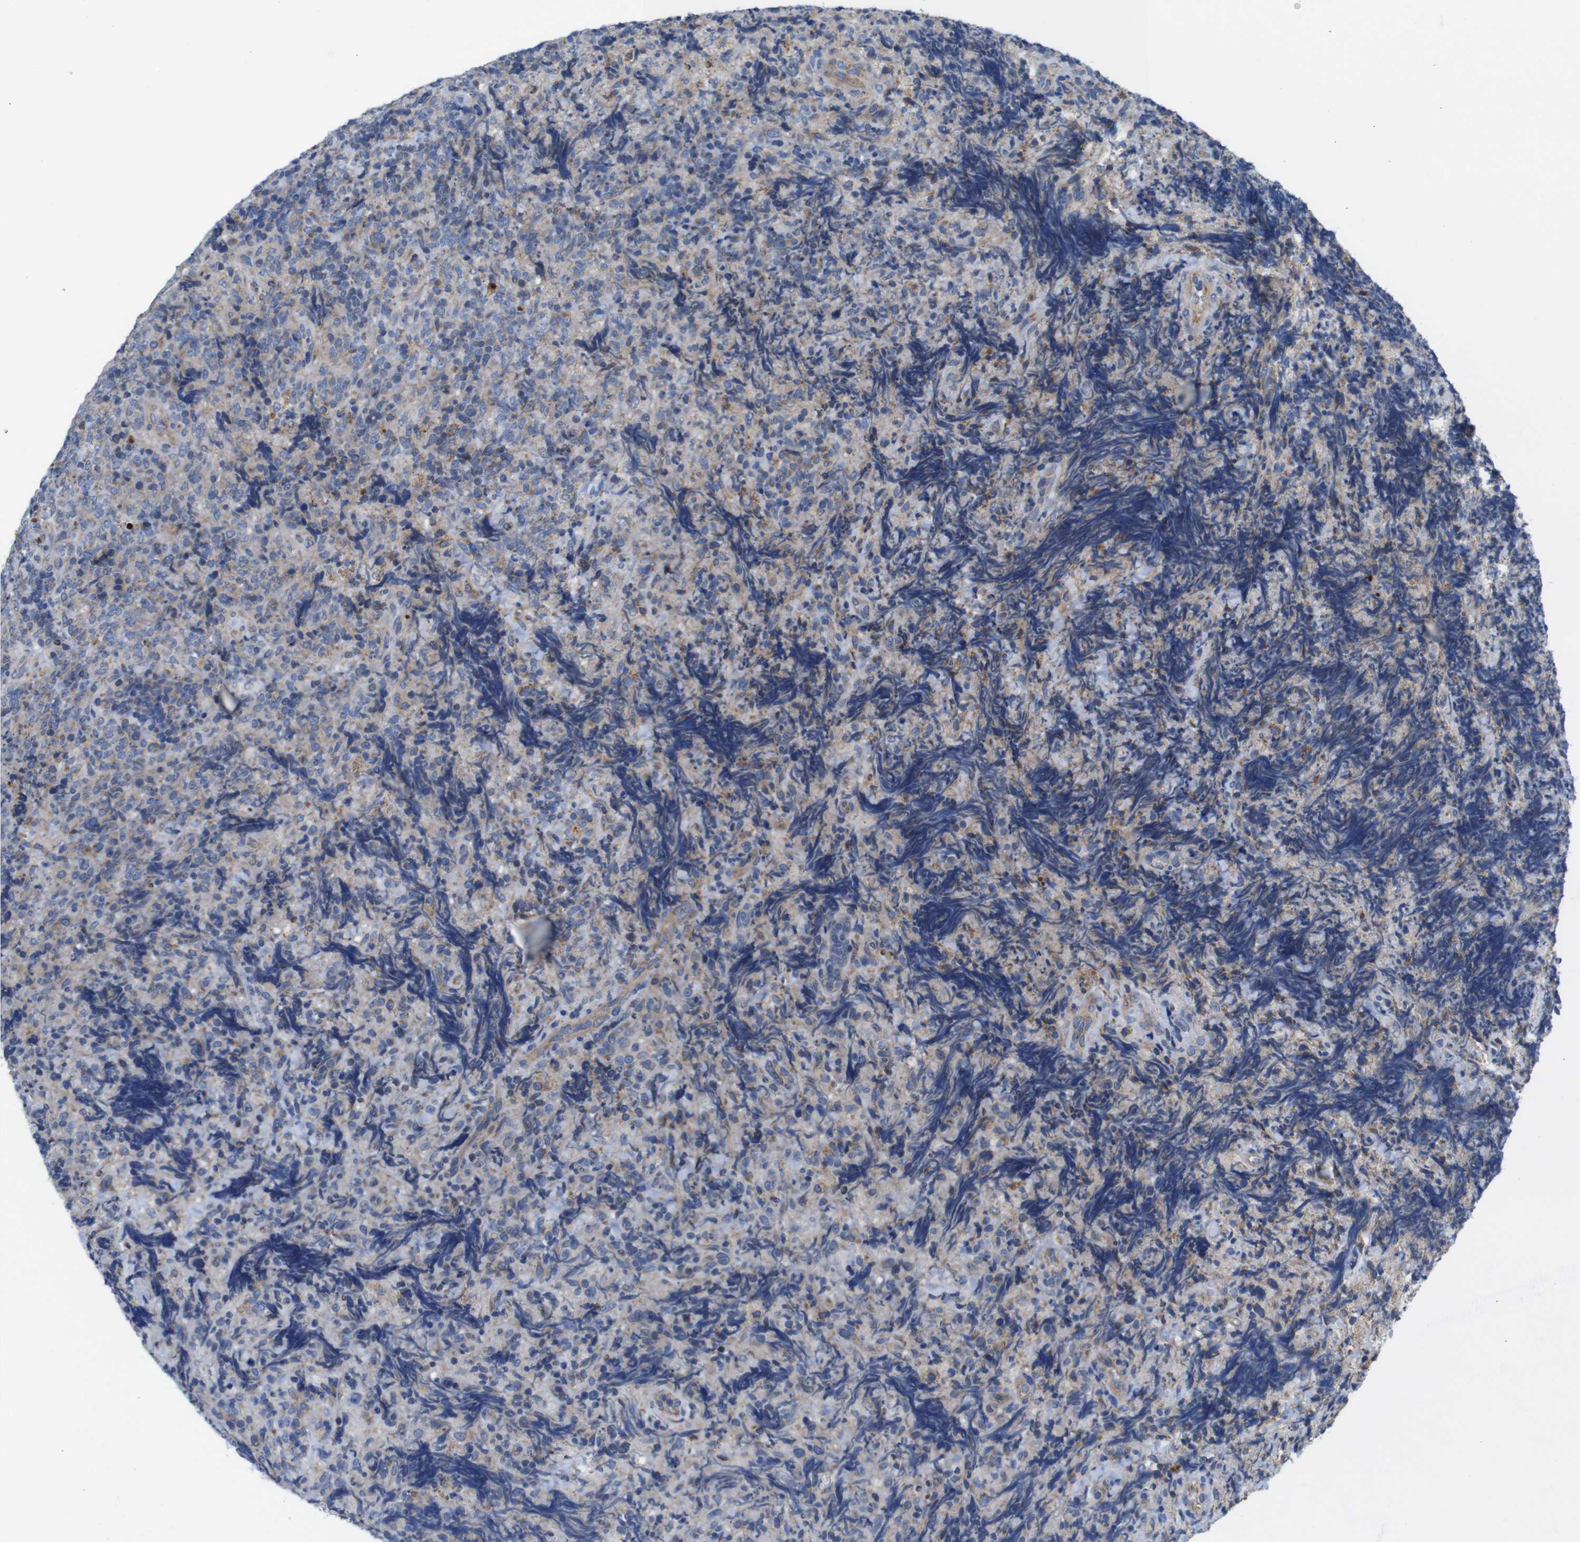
{"staining": {"intensity": "moderate", "quantity": "25%-75%", "location": "cytoplasmic/membranous"}, "tissue": "lymphoma", "cell_type": "Tumor cells", "image_type": "cancer", "snomed": [{"axis": "morphology", "description": "Malignant lymphoma, non-Hodgkin's type, High grade"}, {"axis": "topography", "description": "Tonsil"}], "caption": "Tumor cells show moderate cytoplasmic/membranous positivity in about 25%-75% of cells in lymphoma.", "gene": "PDCD1LG2", "patient": {"sex": "female", "age": 36}}